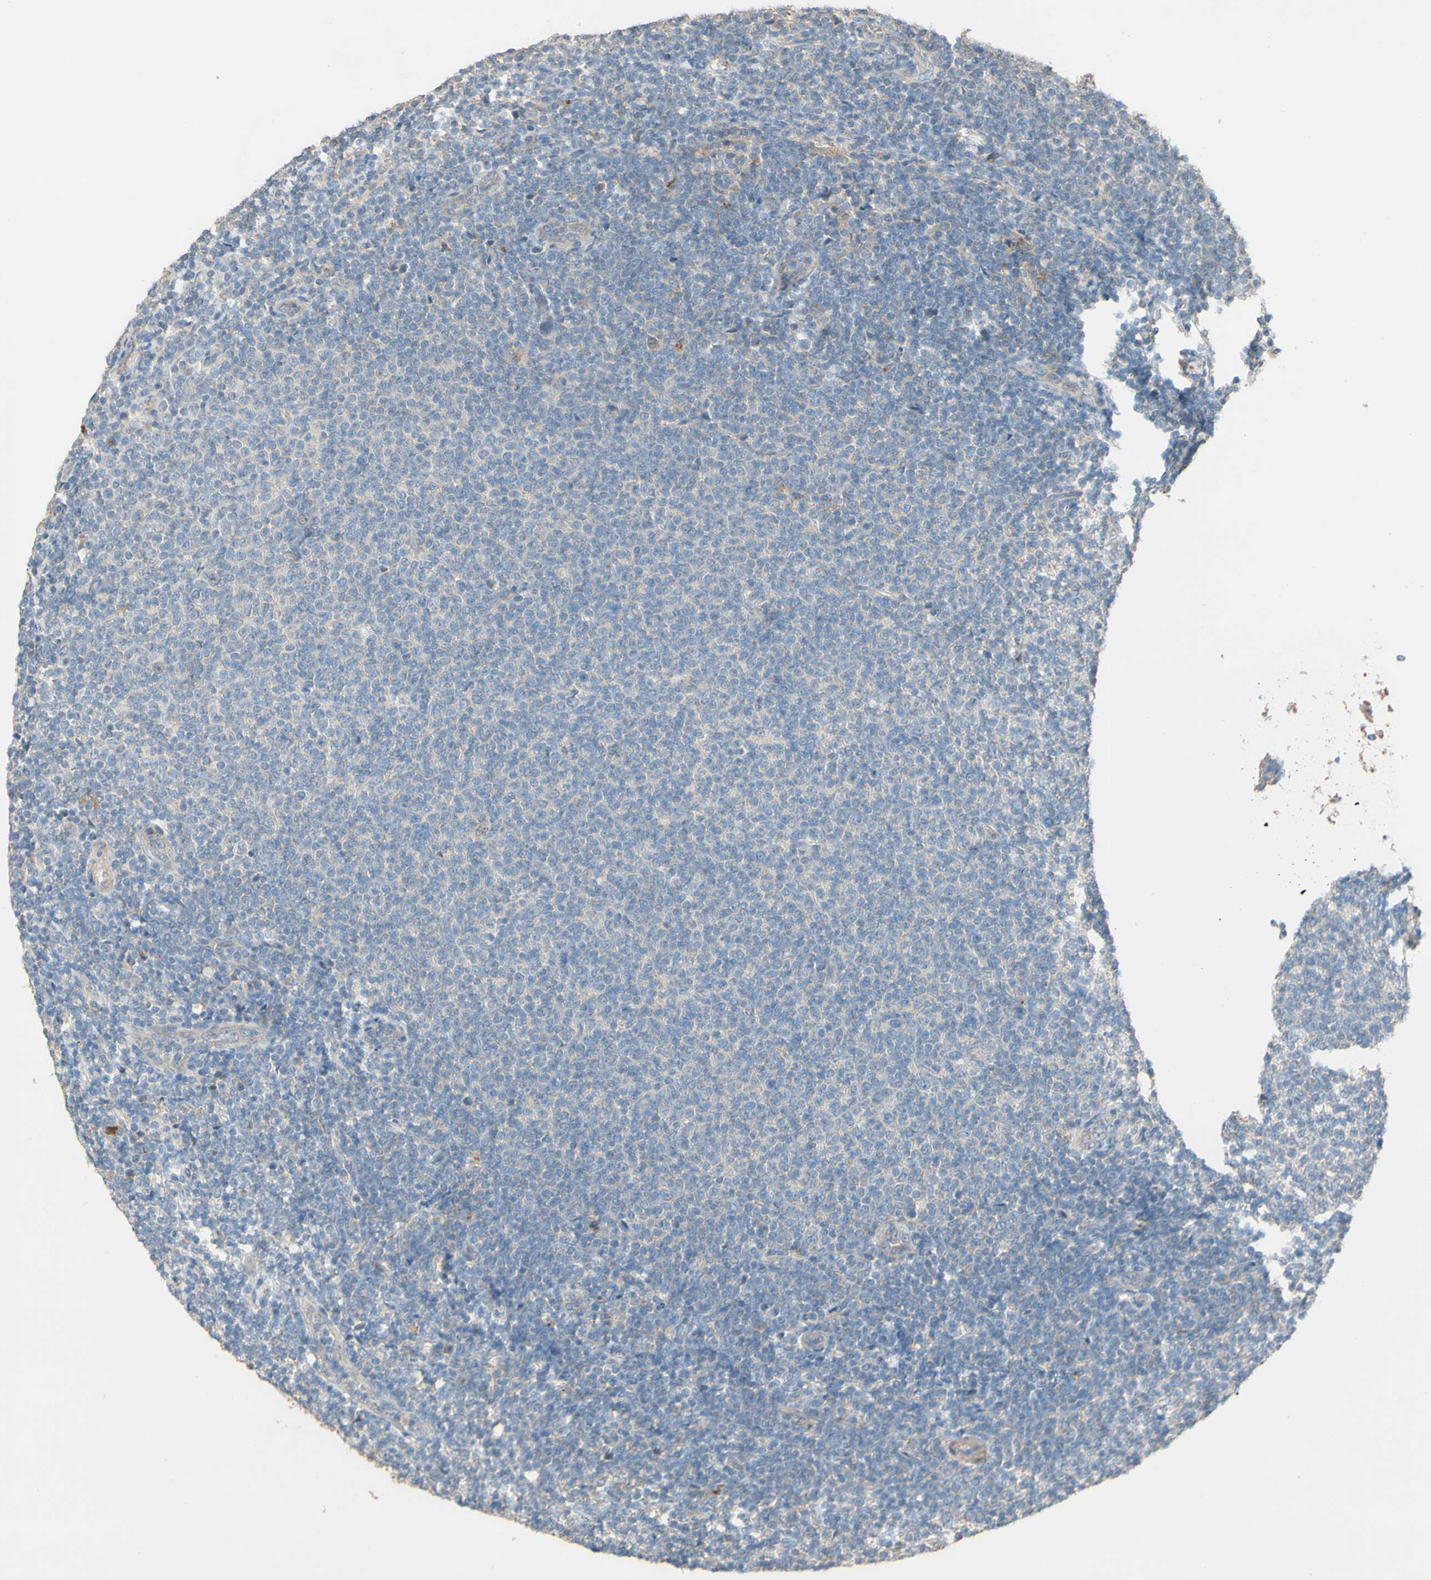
{"staining": {"intensity": "negative", "quantity": "none", "location": "none"}, "tissue": "lymphoma", "cell_type": "Tumor cells", "image_type": "cancer", "snomed": [{"axis": "morphology", "description": "Malignant lymphoma, non-Hodgkin's type, Low grade"}, {"axis": "topography", "description": "Lymph node"}], "caption": "An IHC photomicrograph of lymphoma is shown. There is no staining in tumor cells of lymphoma.", "gene": "DKK3", "patient": {"sex": "male", "age": 66}}